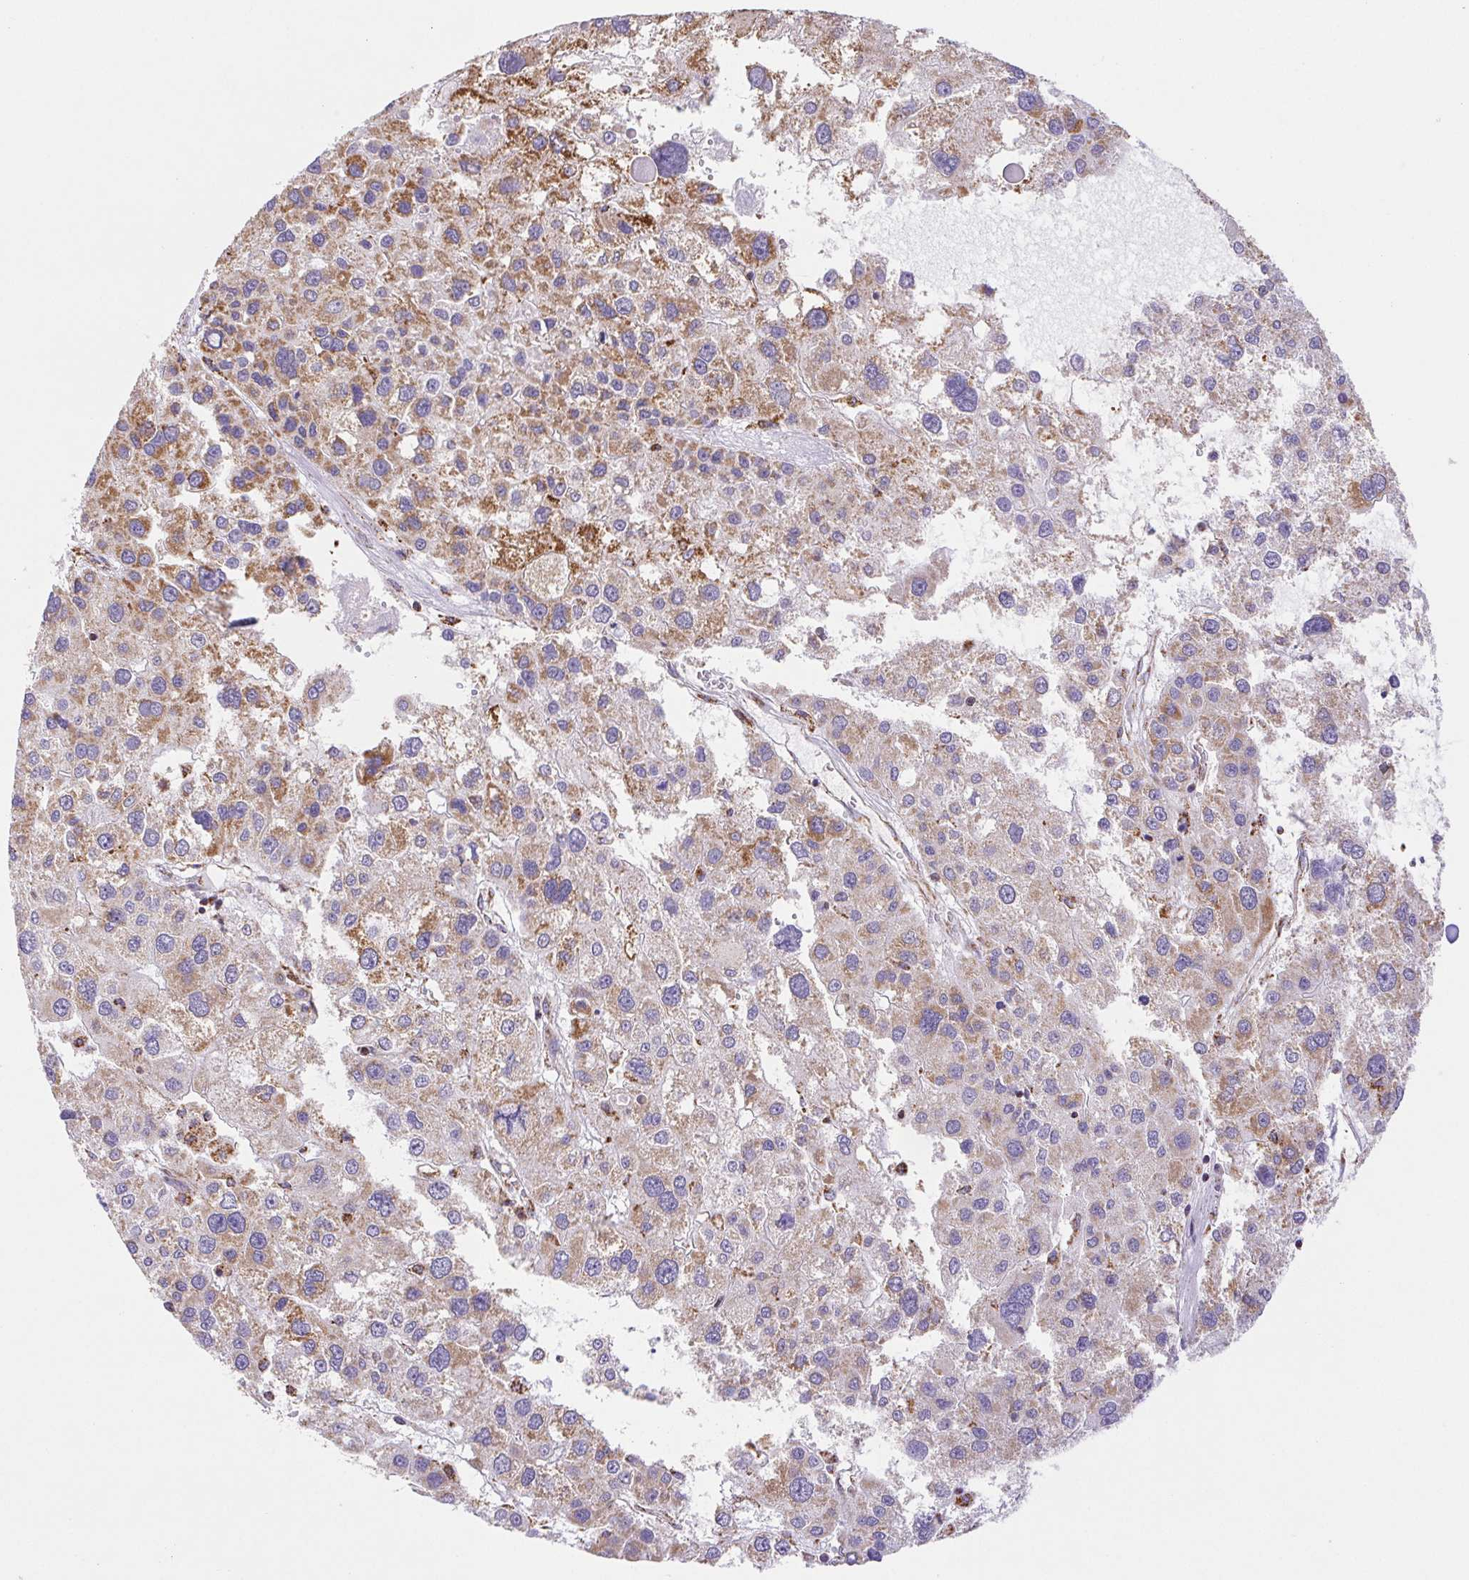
{"staining": {"intensity": "moderate", "quantity": "25%-75%", "location": "cytoplasmic/membranous"}, "tissue": "liver cancer", "cell_type": "Tumor cells", "image_type": "cancer", "snomed": [{"axis": "morphology", "description": "Carcinoma, Hepatocellular, NOS"}, {"axis": "topography", "description": "Liver"}], "caption": "A histopathology image of human liver cancer stained for a protein exhibits moderate cytoplasmic/membranous brown staining in tumor cells.", "gene": "NIPSNAP2", "patient": {"sex": "male", "age": 73}}